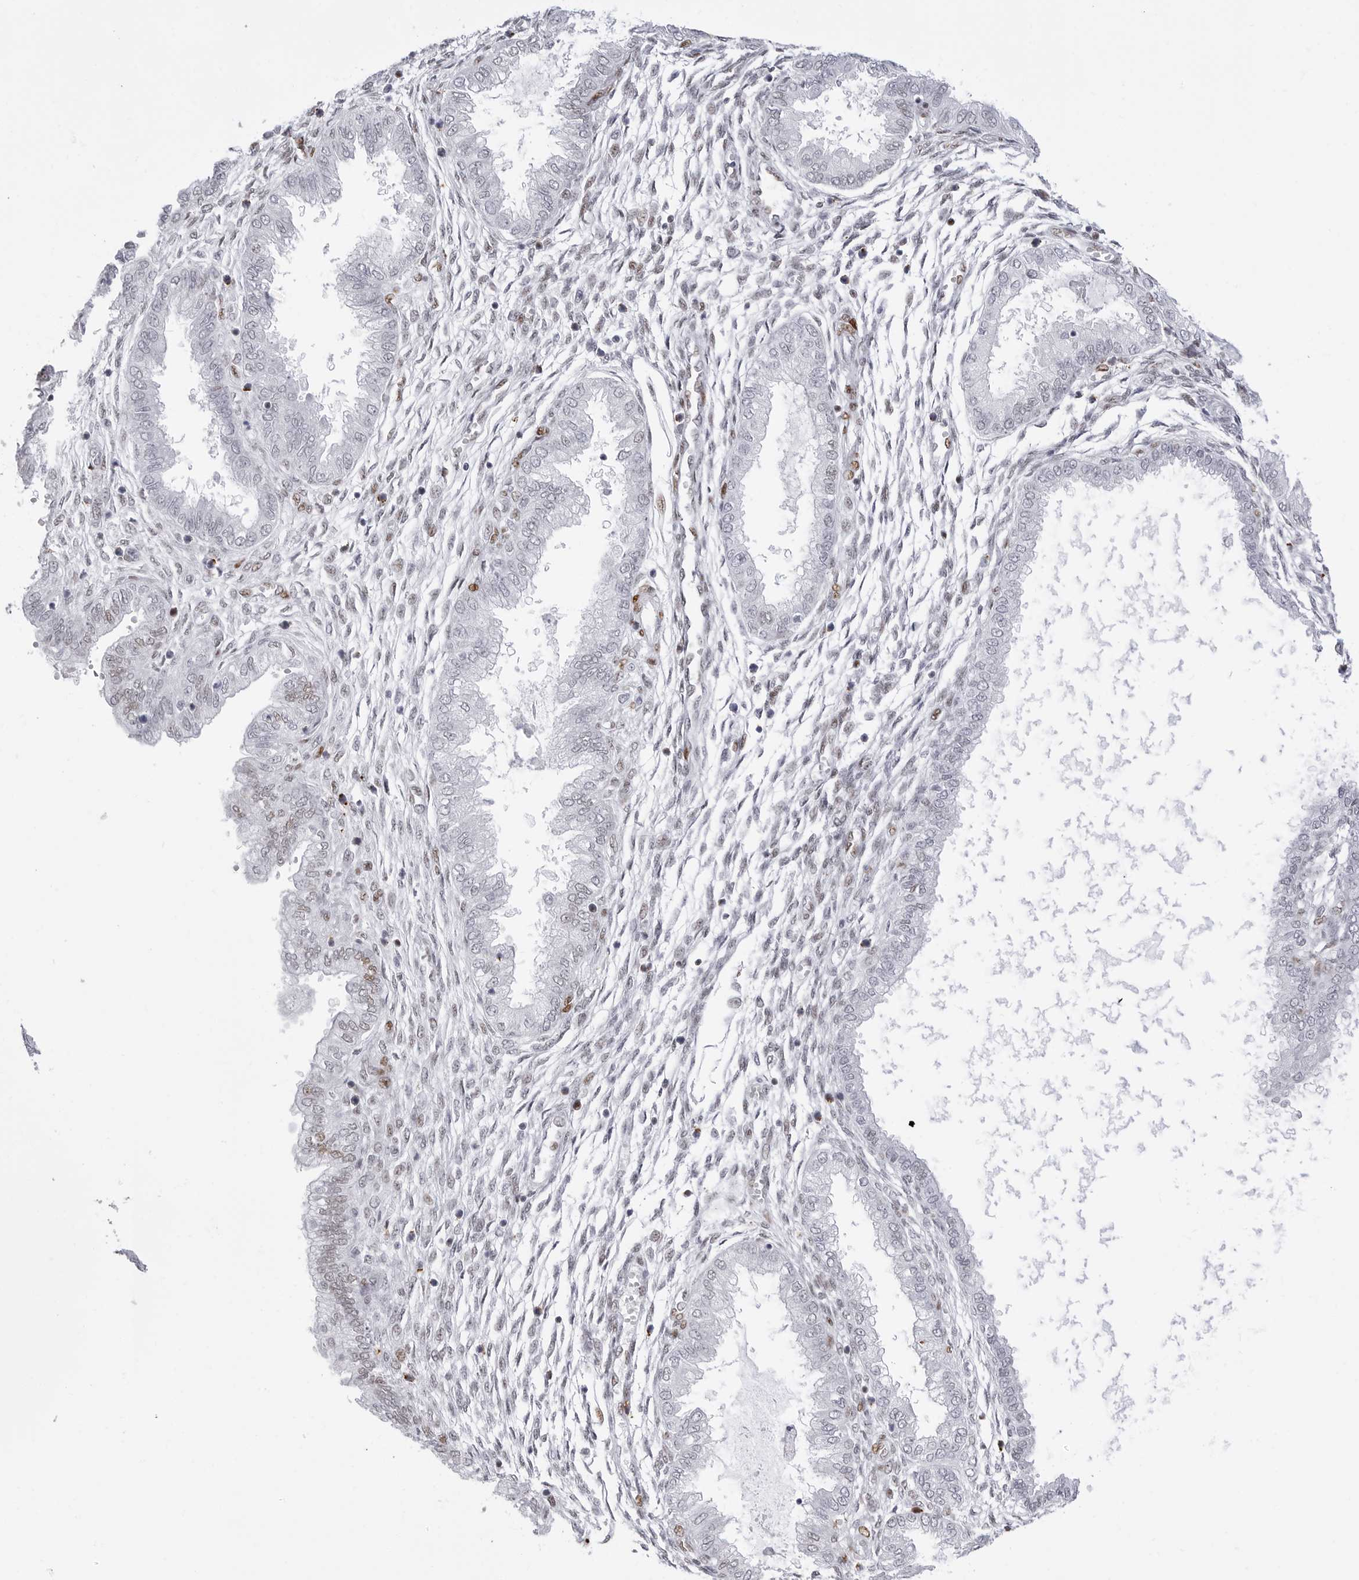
{"staining": {"intensity": "moderate", "quantity": "<25%", "location": "nuclear"}, "tissue": "endometrium", "cell_type": "Cells in endometrial stroma", "image_type": "normal", "snomed": [{"axis": "morphology", "description": "Normal tissue, NOS"}, {"axis": "topography", "description": "Endometrium"}], "caption": "Immunohistochemistry image of unremarkable endometrium: endometrium stained using immunohistochemistry (IHC) exhibits low levels of moderate protein expression localized specifically in the nuclear of cells in endometrial stroma, appearing as a nuclear brown color.", "gene": "NASP", "patient": {"sex": "female", "age": 33}}